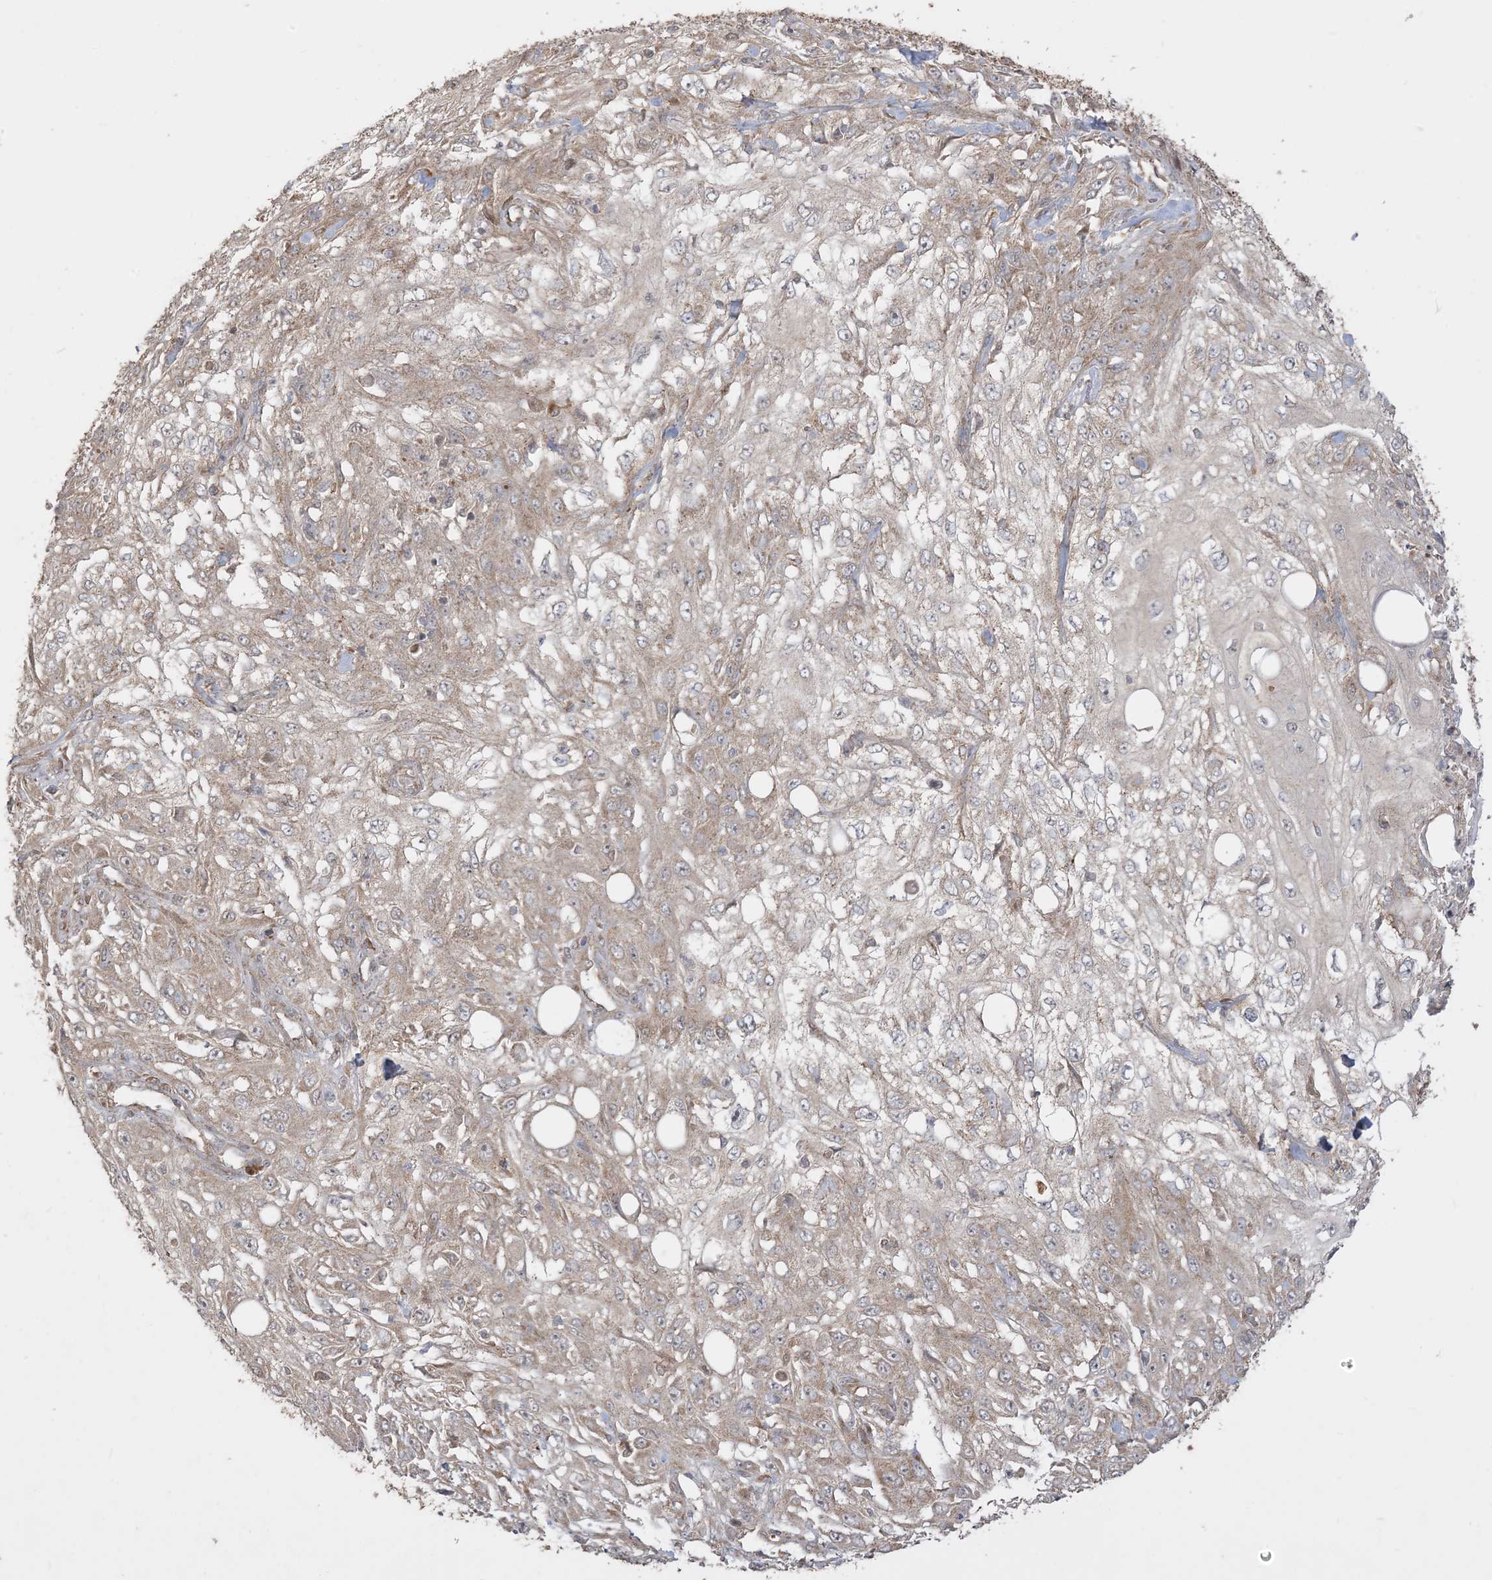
{"staining": {"intensity": "moderate", "quantity": ">75%", "location": "cytoplasmic/membranous"}, "tissue": "skin cancer", "cell_type": "Tumor cells", "image_type": "cancer", "snomed": [{"axis": "morphology", "description": "Squamous cell carcinoma, NOS"}, {"axis": "topography", "description": "Skin"}], "caption": "Brown immunohistochemical staining in human skin cancer demonstrates moderate cytoplasmic/membranous staining in about >75% of tumor cells.", "gene": "SIRT3", "patient": {"sex": "male", "age": 75}}